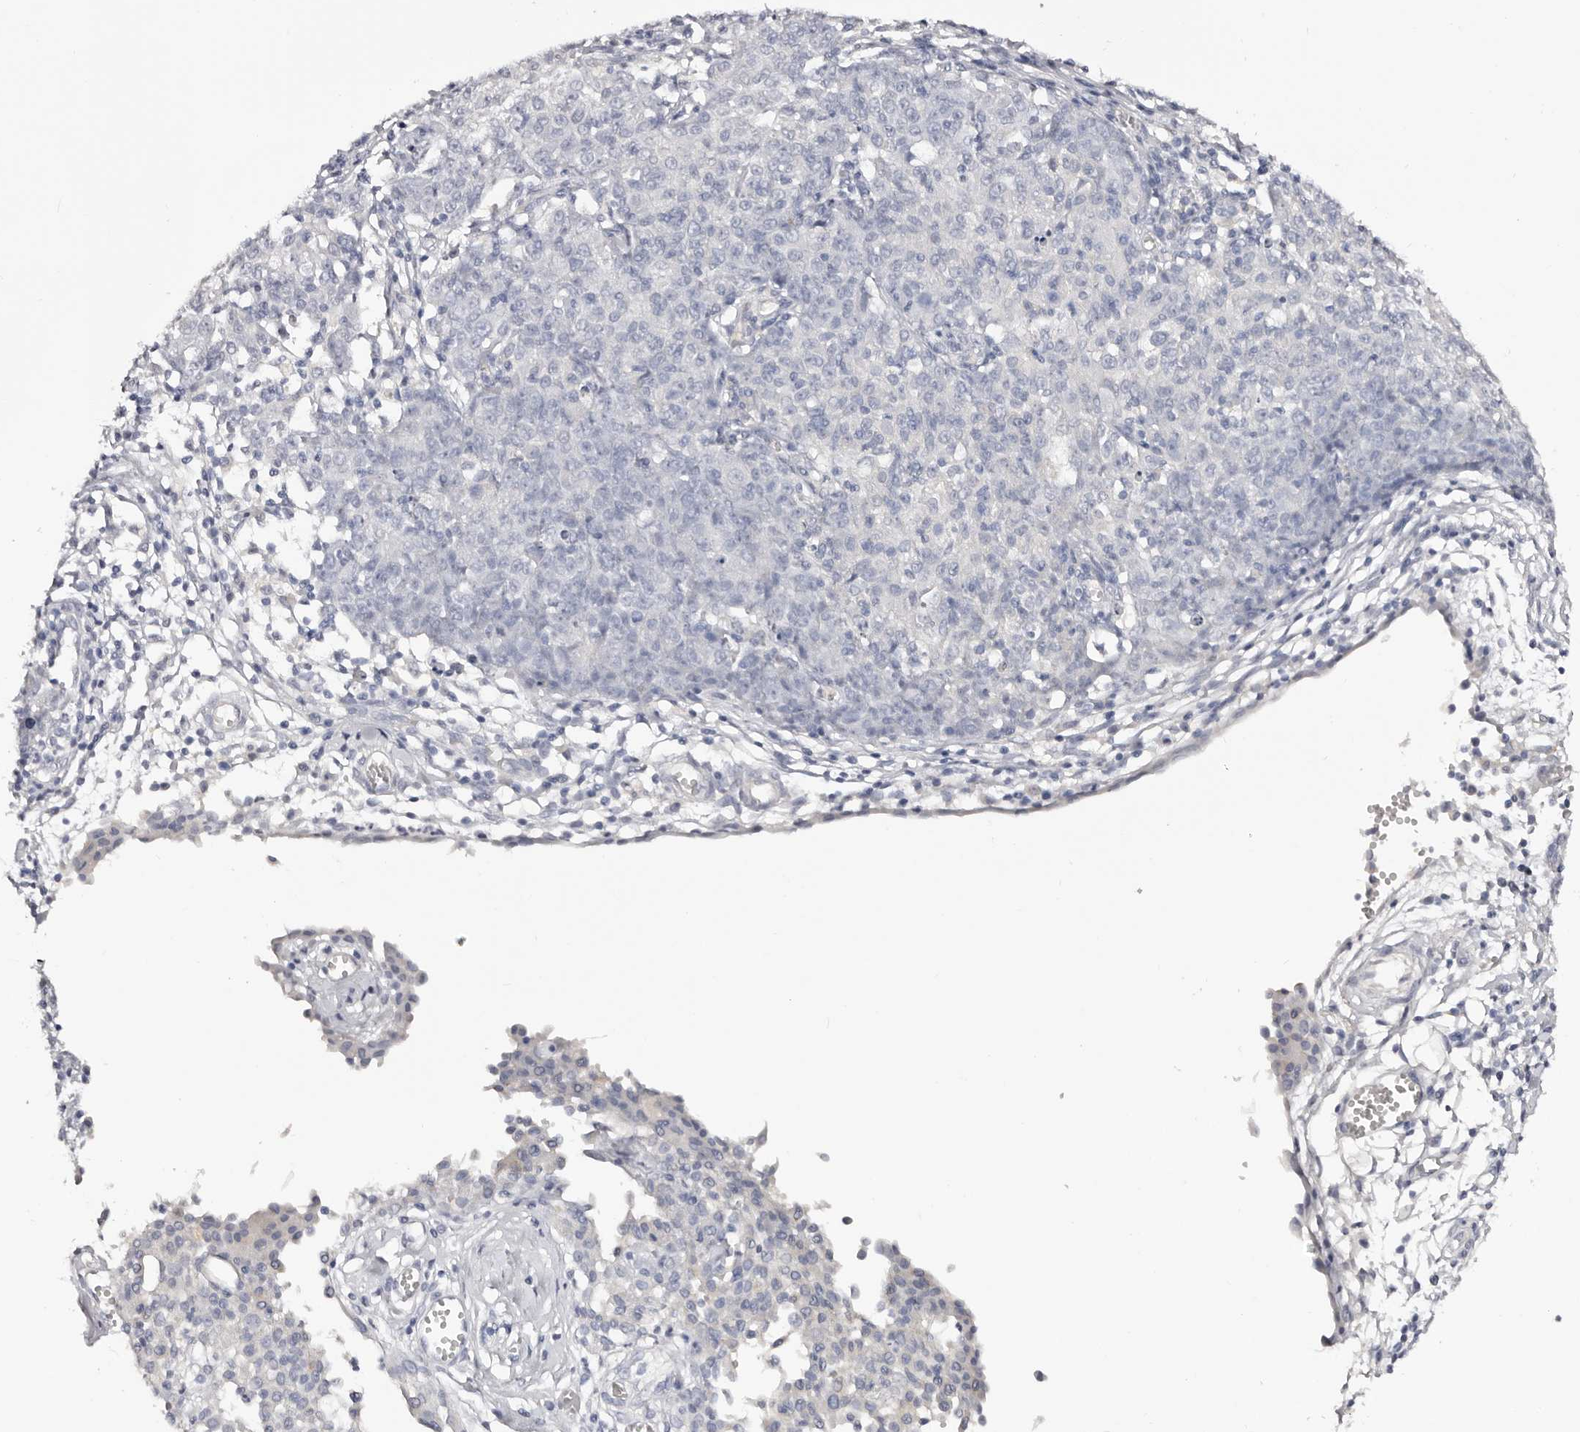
{"staining": {"intensity": "negative", "quantity": "none", "location": "none"}, "tissue": "ovarian cancer", "cell_type": "Tumor cells", "image_type": "cancer", "snomed": [{"axis": "morphology", "description": "Carcinoma, endometroid"}, {"axis": "topography", "description": "Ovary"}], "caption": "This is an IHC image of human ovarian endometroid carcinoma. There is no staining in tumor cells.", "gene": "AKNAD1", "patient": {"sex": "female", "age": 42}}